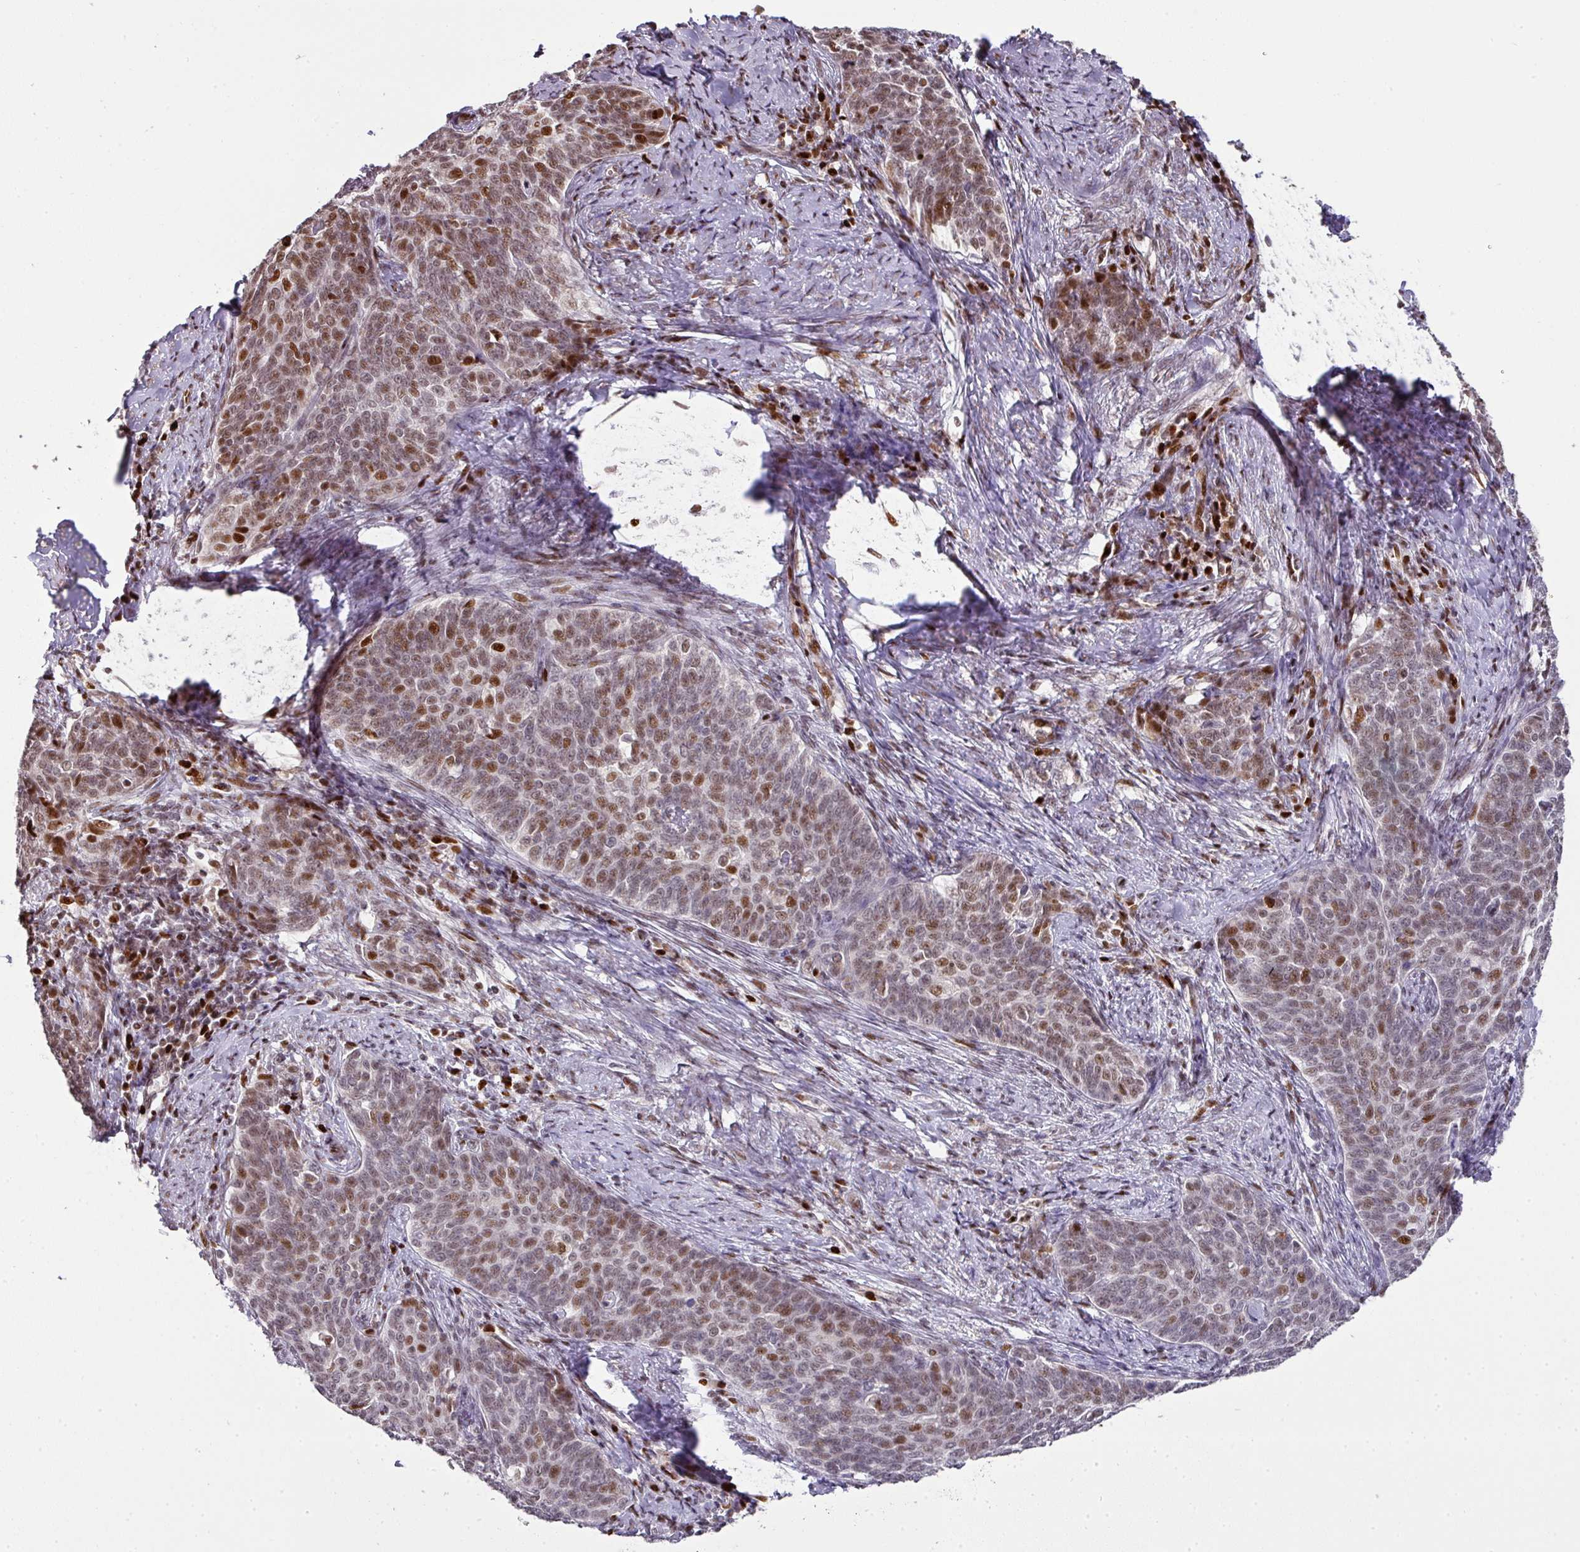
{"staining": {"intensity": "moderate", "quantity": "25%-75%", "location": "nuclear"}, "tissue": "cervical cancer", "cell_type": "Tumor cells", "image_type": "cancer", "snomed": [{"axis": "morphology", "description": "Squamous cell carcinoma, NOS"}, {"axis": "topography", "description": "Cervix"}], "caption": "High-power microscopy captured an immunohistochemistry (IHC) image of squamous cell carcinoma (cervical), revealing moderate nuclear staining in approximately 25%-75% of tumor cells.", "gene": "MYSM1", "patient": {"sex": "female", "age": 39}}